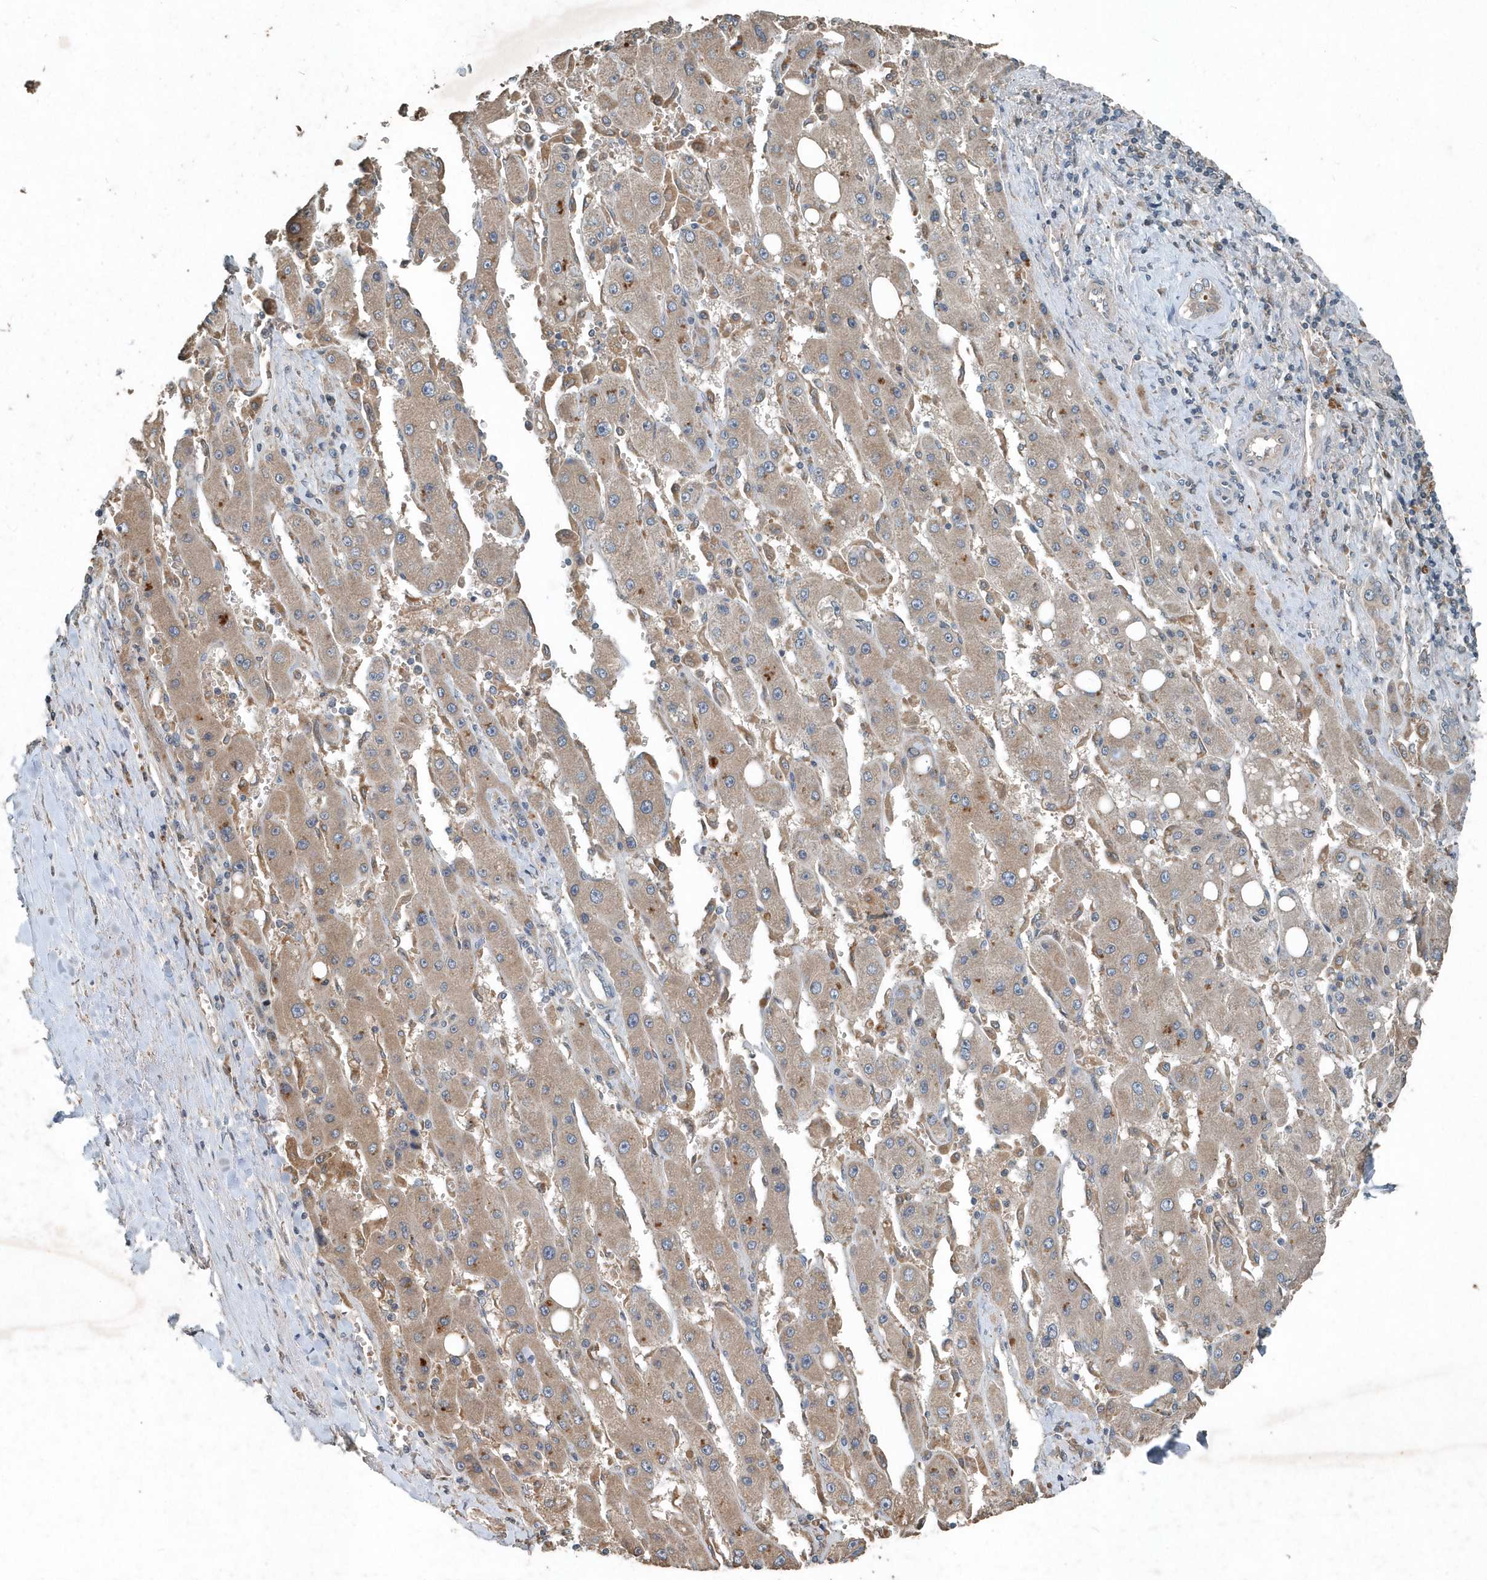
{"staining": {"intensity": "weak", "quantity": ">75%", "location": "cytoplasmic/membranous"}, "tissue": "liver cancer", "cell_type": "Tumor cells", "image_type": "cancer", "snomed": [{"axis": "morphology", "description": "Carcinoma, Hepatocellular, NOS"}, {"axis": "topography", "description": "Liver"}], "caption": "DAB (3,3'-diaminobenzidine) immunohistochemical staining of liver cancer (hepatocellular carcinoma) reveals weak cytoplasmic/membranous protein expression in about >75% of tumor cells. The protein of interest is stained brown, and the nuclei are stained in blue (DAB IHC with brightfield microscopy, high magnification).", "gene": "SCFD2", "patient": {"sex": "female", "age": 73}}